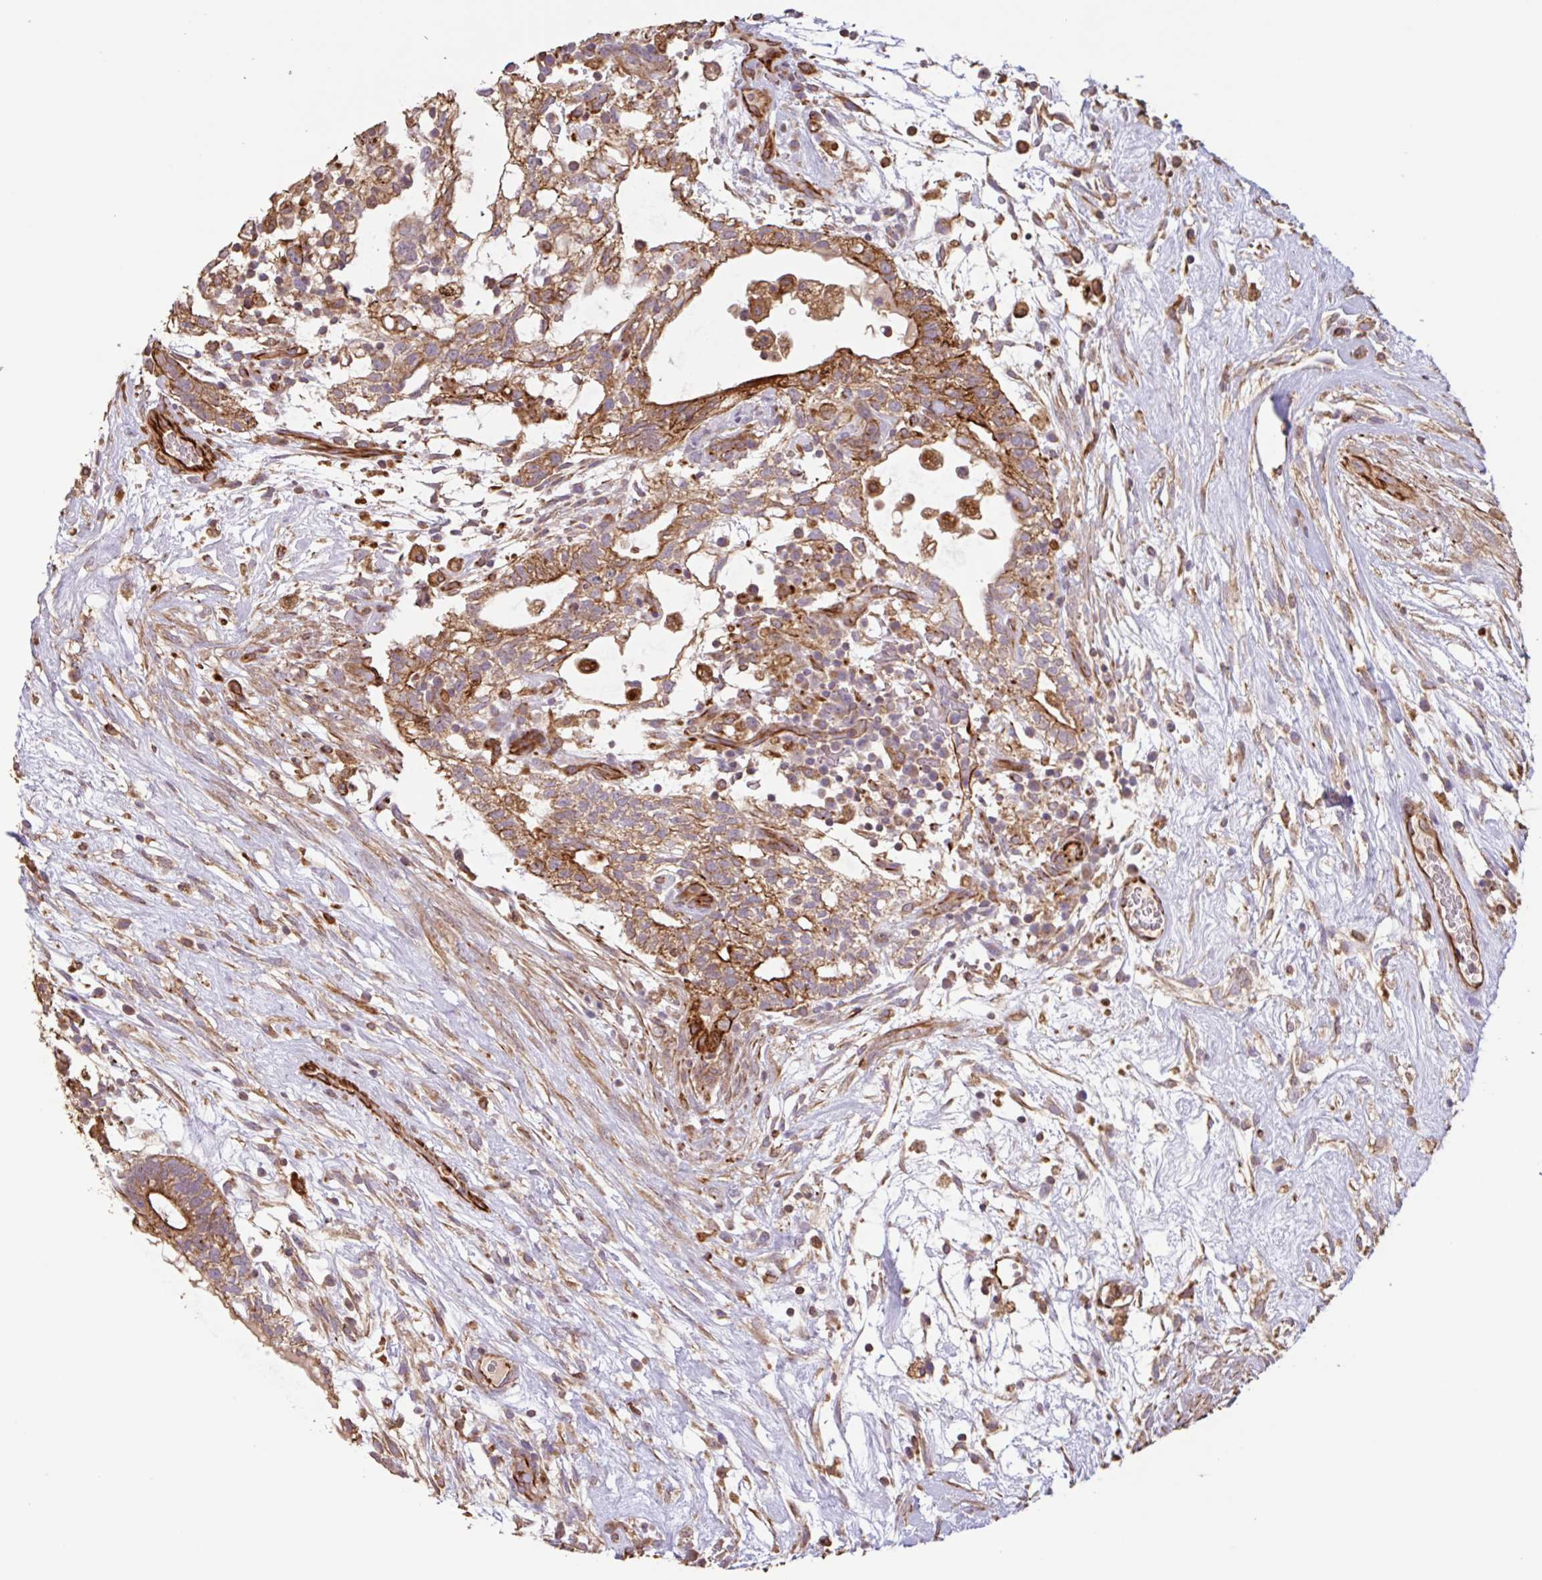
{"staining": {"intensity": "moderate", "quantity": ">75%", "location": "cytoplasmic/membranous"}, "tissue": "testis cancer", "cell_type": "Tumor cells", "image_type": "cancer", "snomed": [{"axis": "morphology", "description": "Carcinoma, Embryonal, NOS"}, {"axis": "topography", "description": "Testis"}], "caption": "DAB (3,3'-diaminobenzidine) immunohistochemical staining of embryonal carcinoma (testis) shows moderate cytoplasmic/membranous protein staining in about >75% of tumor cells.", "gene": "ZNF790", "patient": {"sex": "male", "age": 32}}